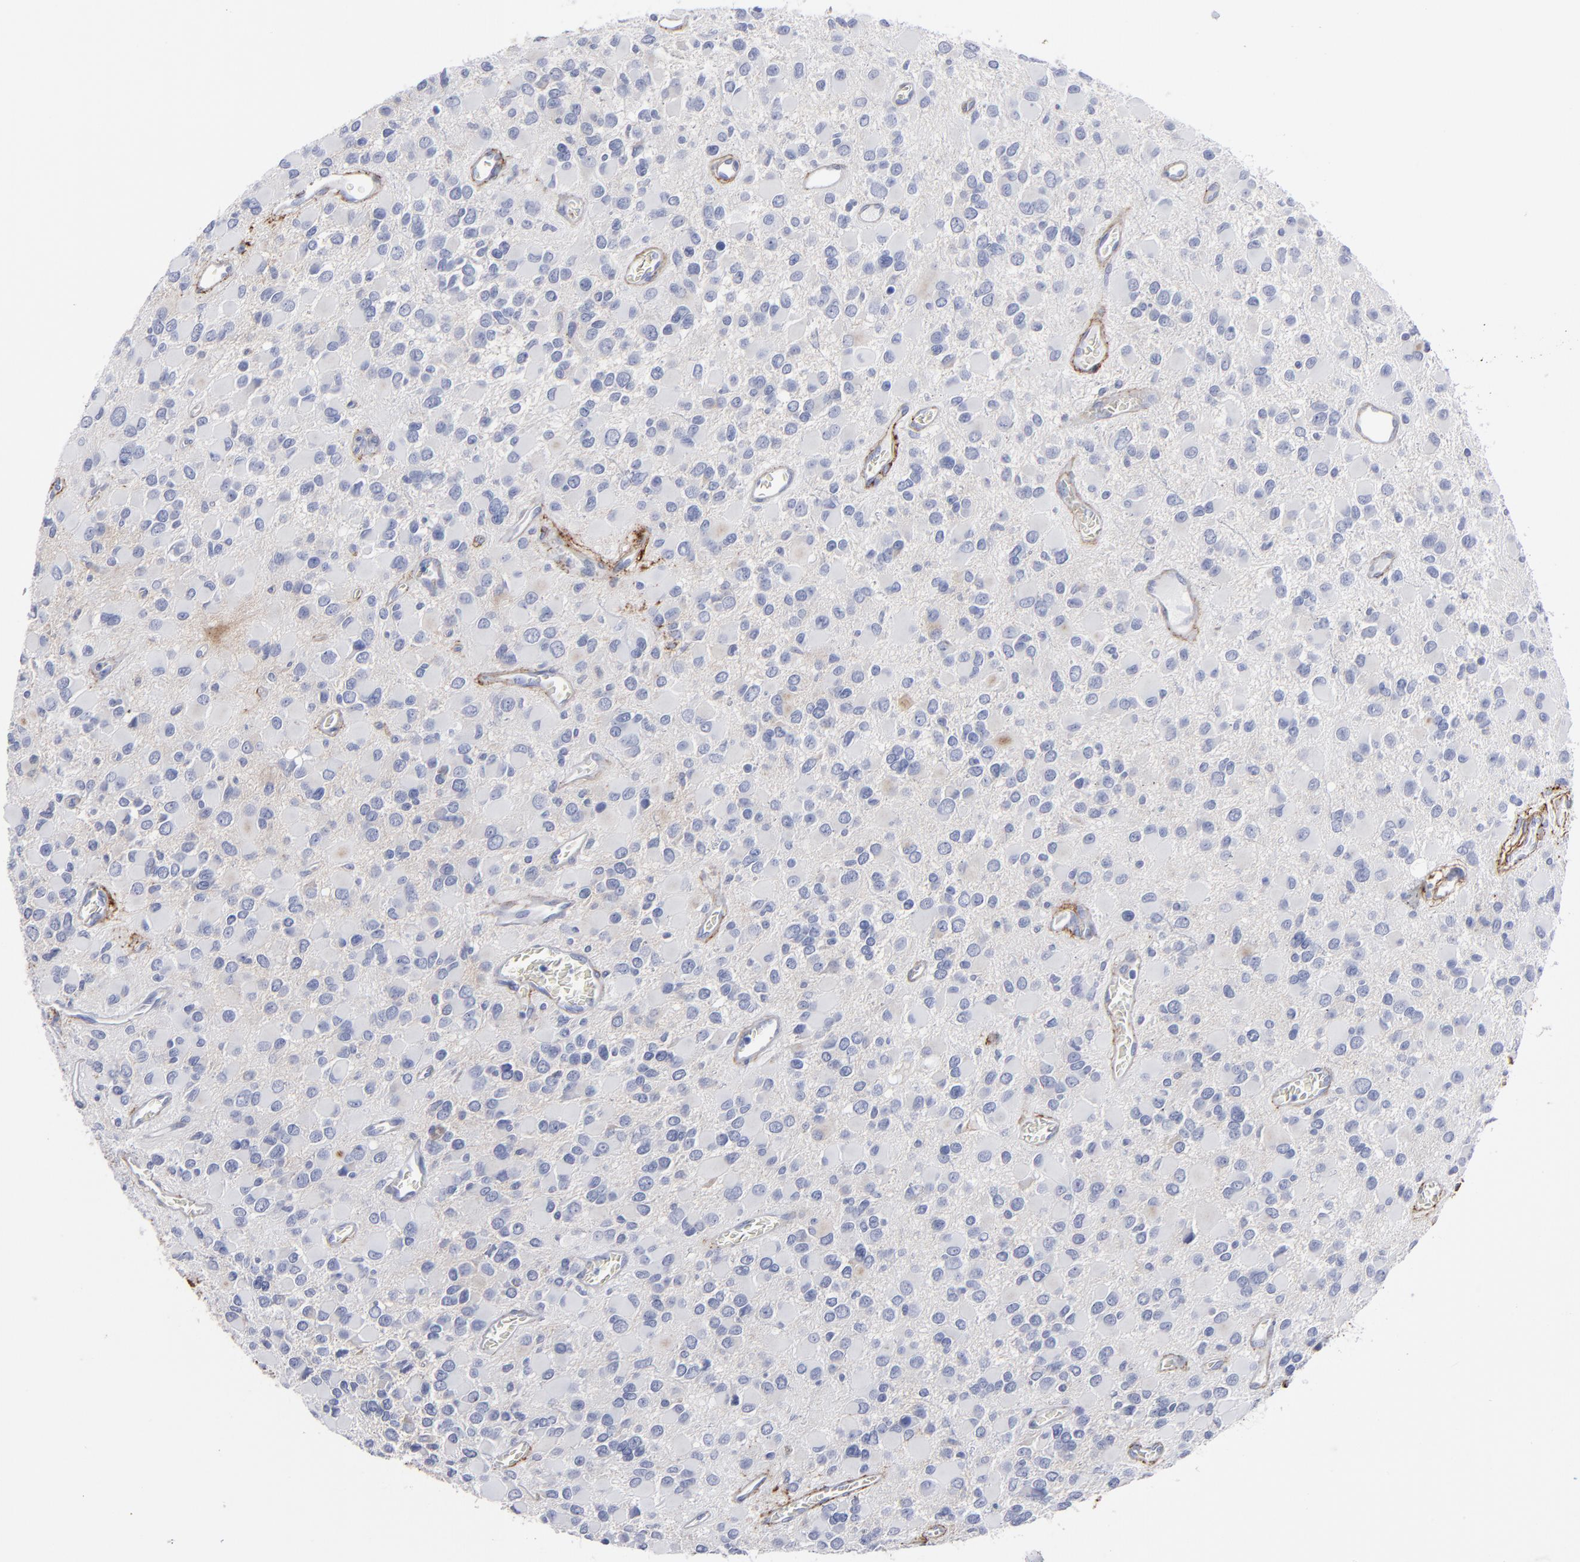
{"staining": {"intensity": "negative", "quantity": "none", "location": "none"}, "tissue": "glioma", "cell_type": "Tumor cells", "image_type": "cancer", "snomed": [{"axis": "morphology", "description": "Glioma, malignant, Low grade"}, {"axis": "topography", "description": "Brain"}], "caption": "This is an IHC histopathology image of human glioma. There is no expression in tumor cells.", "gene": "EMILIN1", "patient": {"sex": "male", "age": 42}}